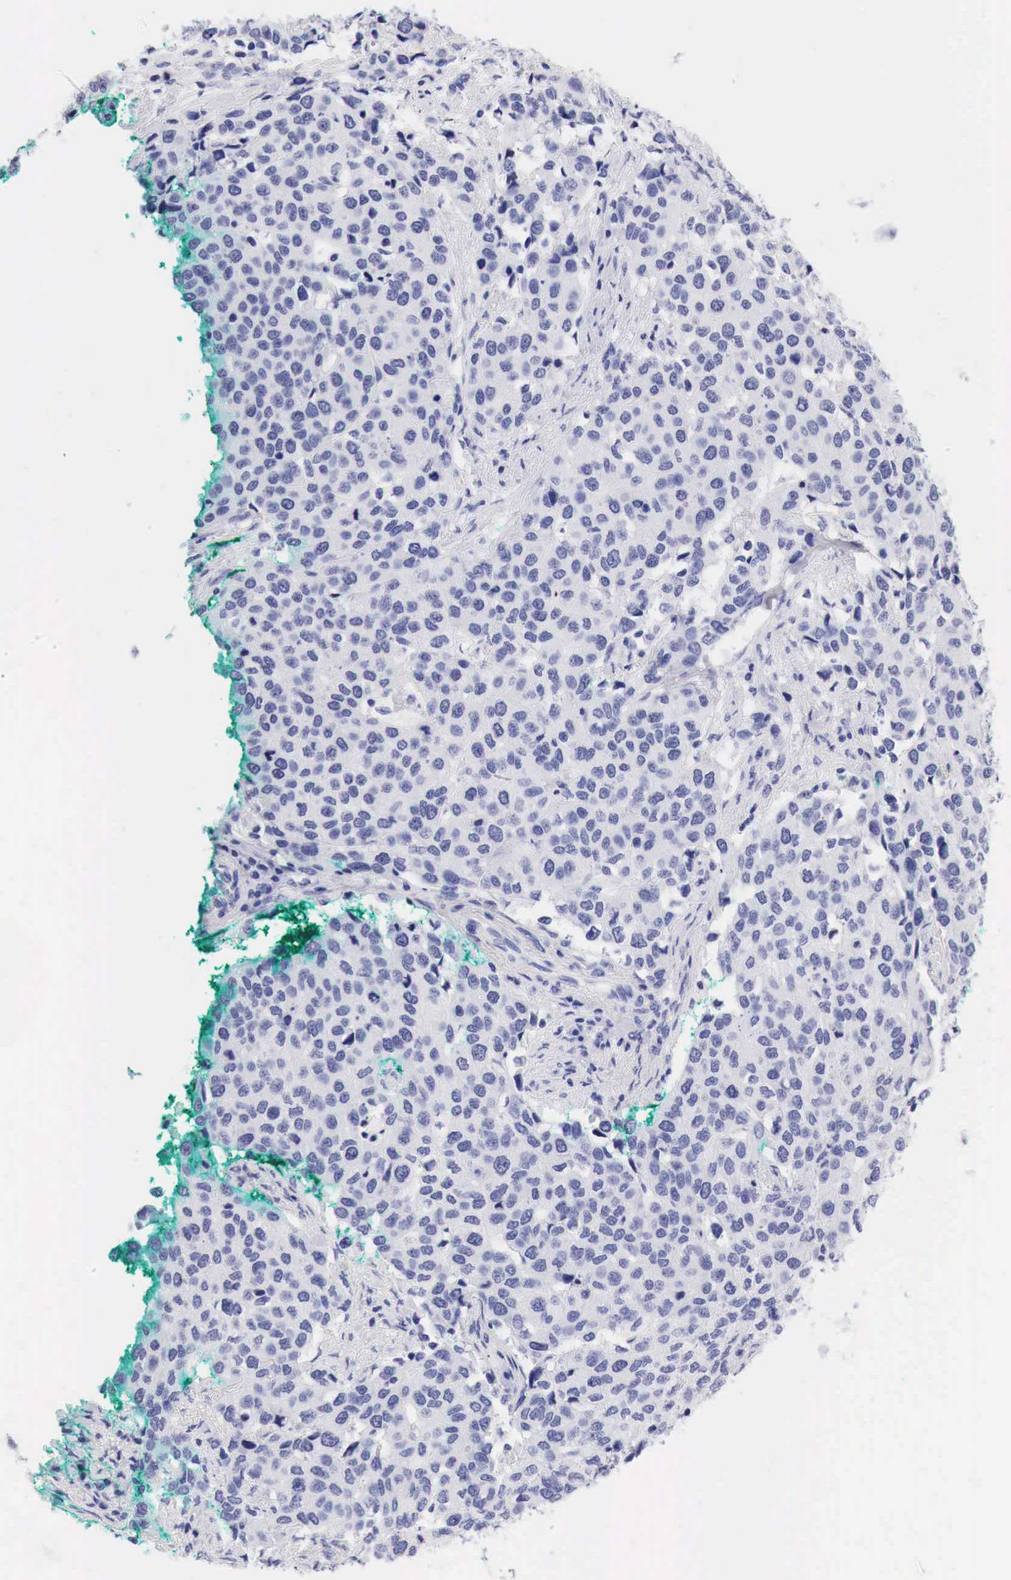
{"staining": {"intensity": "negative", "quantity": "none", "location": "none"}, "tissue": "cervical cancer", "cell_type": "Tumor cells", "image_type": "cancer", "snomed": [{"axis": "morphology", "description": "Squamous cell carcinoma, NOS"}, {"axis": "topography", "description": "Cervix"}], "caption": "Immunohistochemical staining of human cervical cancer exhibits no significant staining in tumor cells.", "gene": "TYR", "patient": {"sex": "female", "age": 54}}